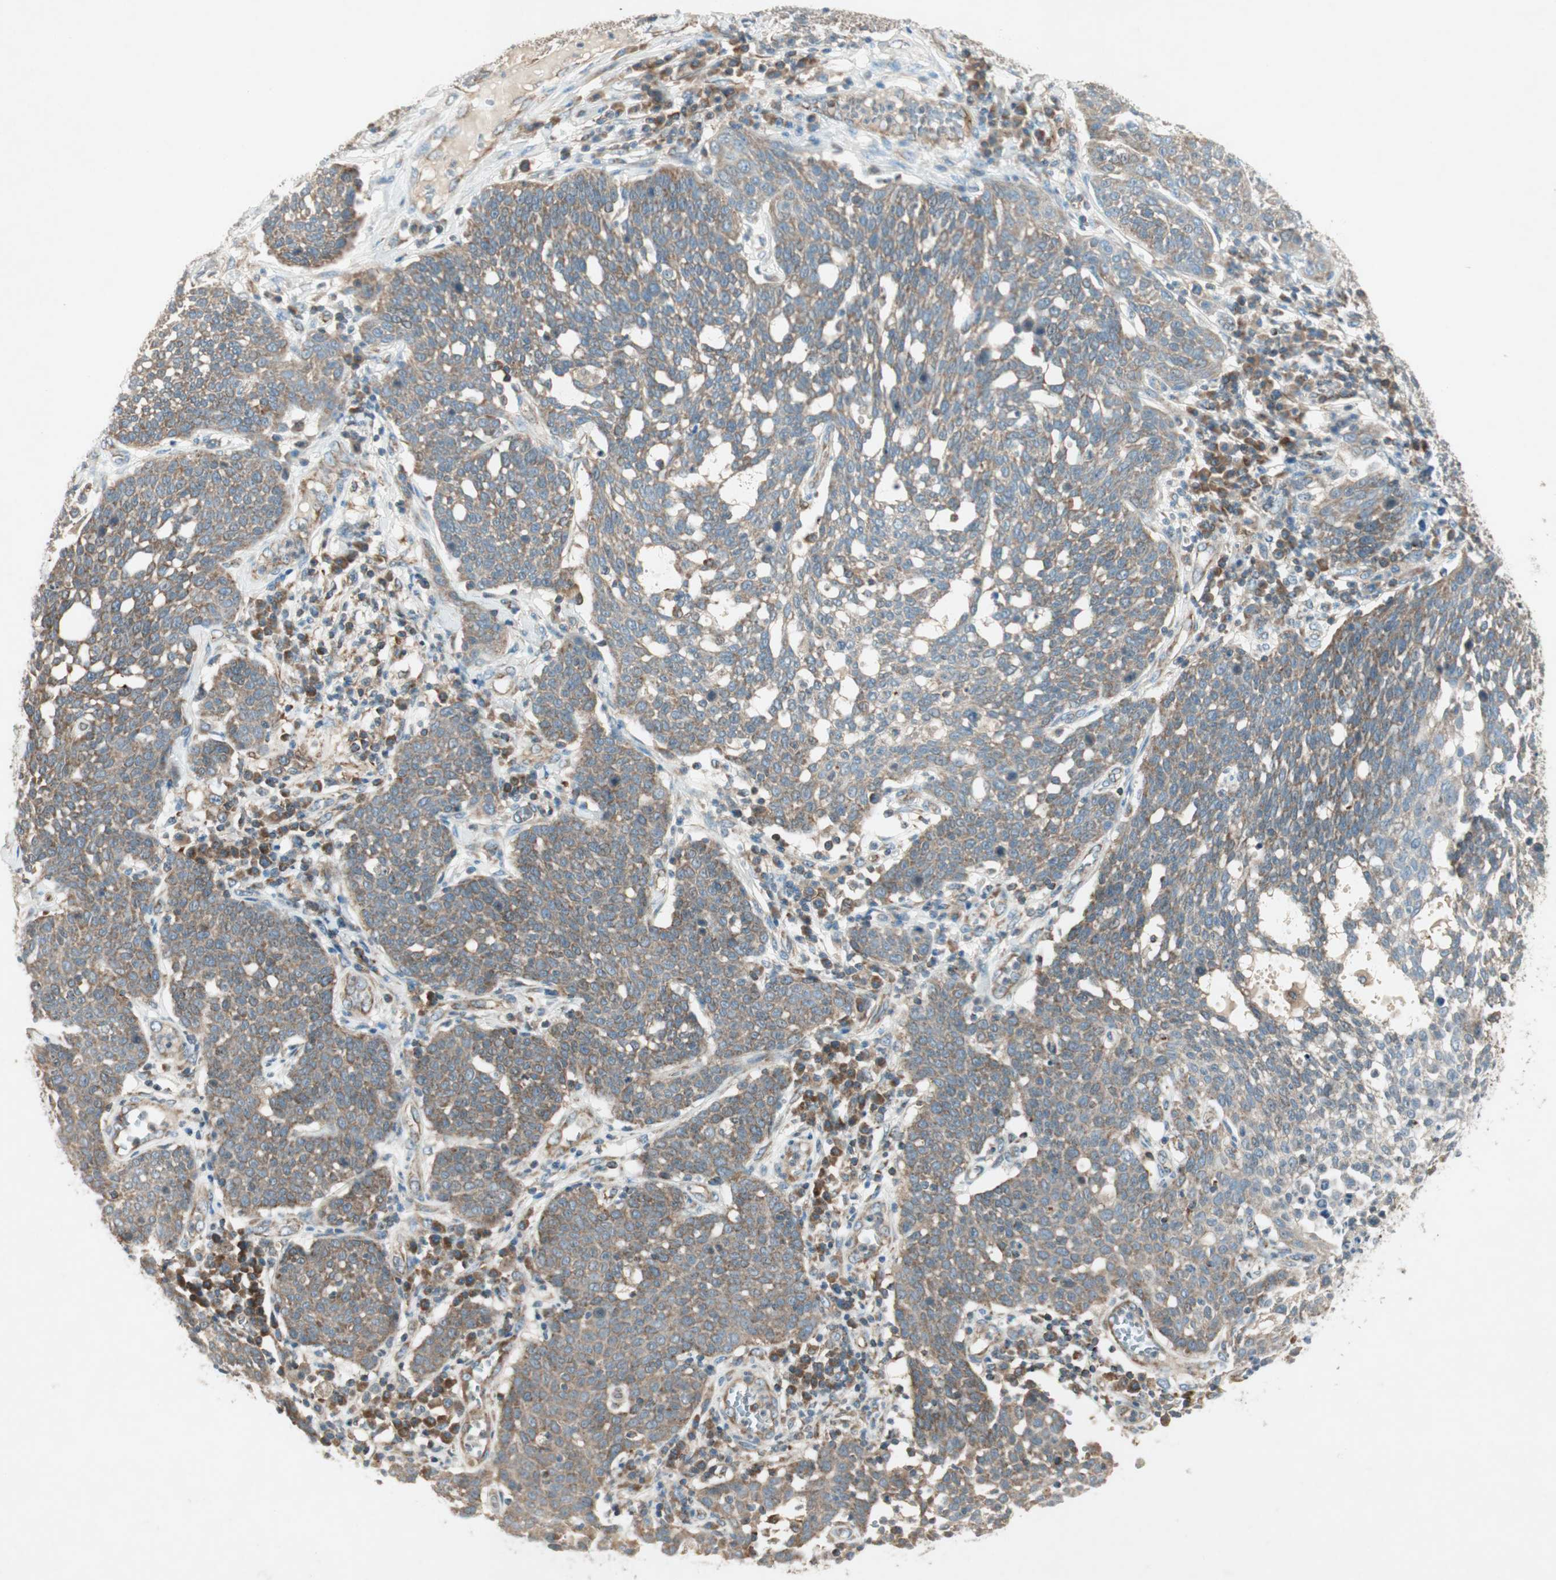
{"staining": {"intensity": "moderate", "quantity": ">75%", "location": "cytoplasmic/membranous"}, "tissue": "cervical cancer", "cell_type": "Tumor cells", "image_type": "cancer", "snomed": [{"axis": "morphology", "description": "Squamous cell carcinoma, NOS"}, {"axis": "topography", "description": "Cervix"}], "caption": "Moderate cytoplasmic/membranous staining for a protein is identified in about >75% of tumor cells of cervical squamous cell carcinoma using immunohistochemistry.", "gene": "CHADL", "patient": {"sex": "female", "age": 34}}